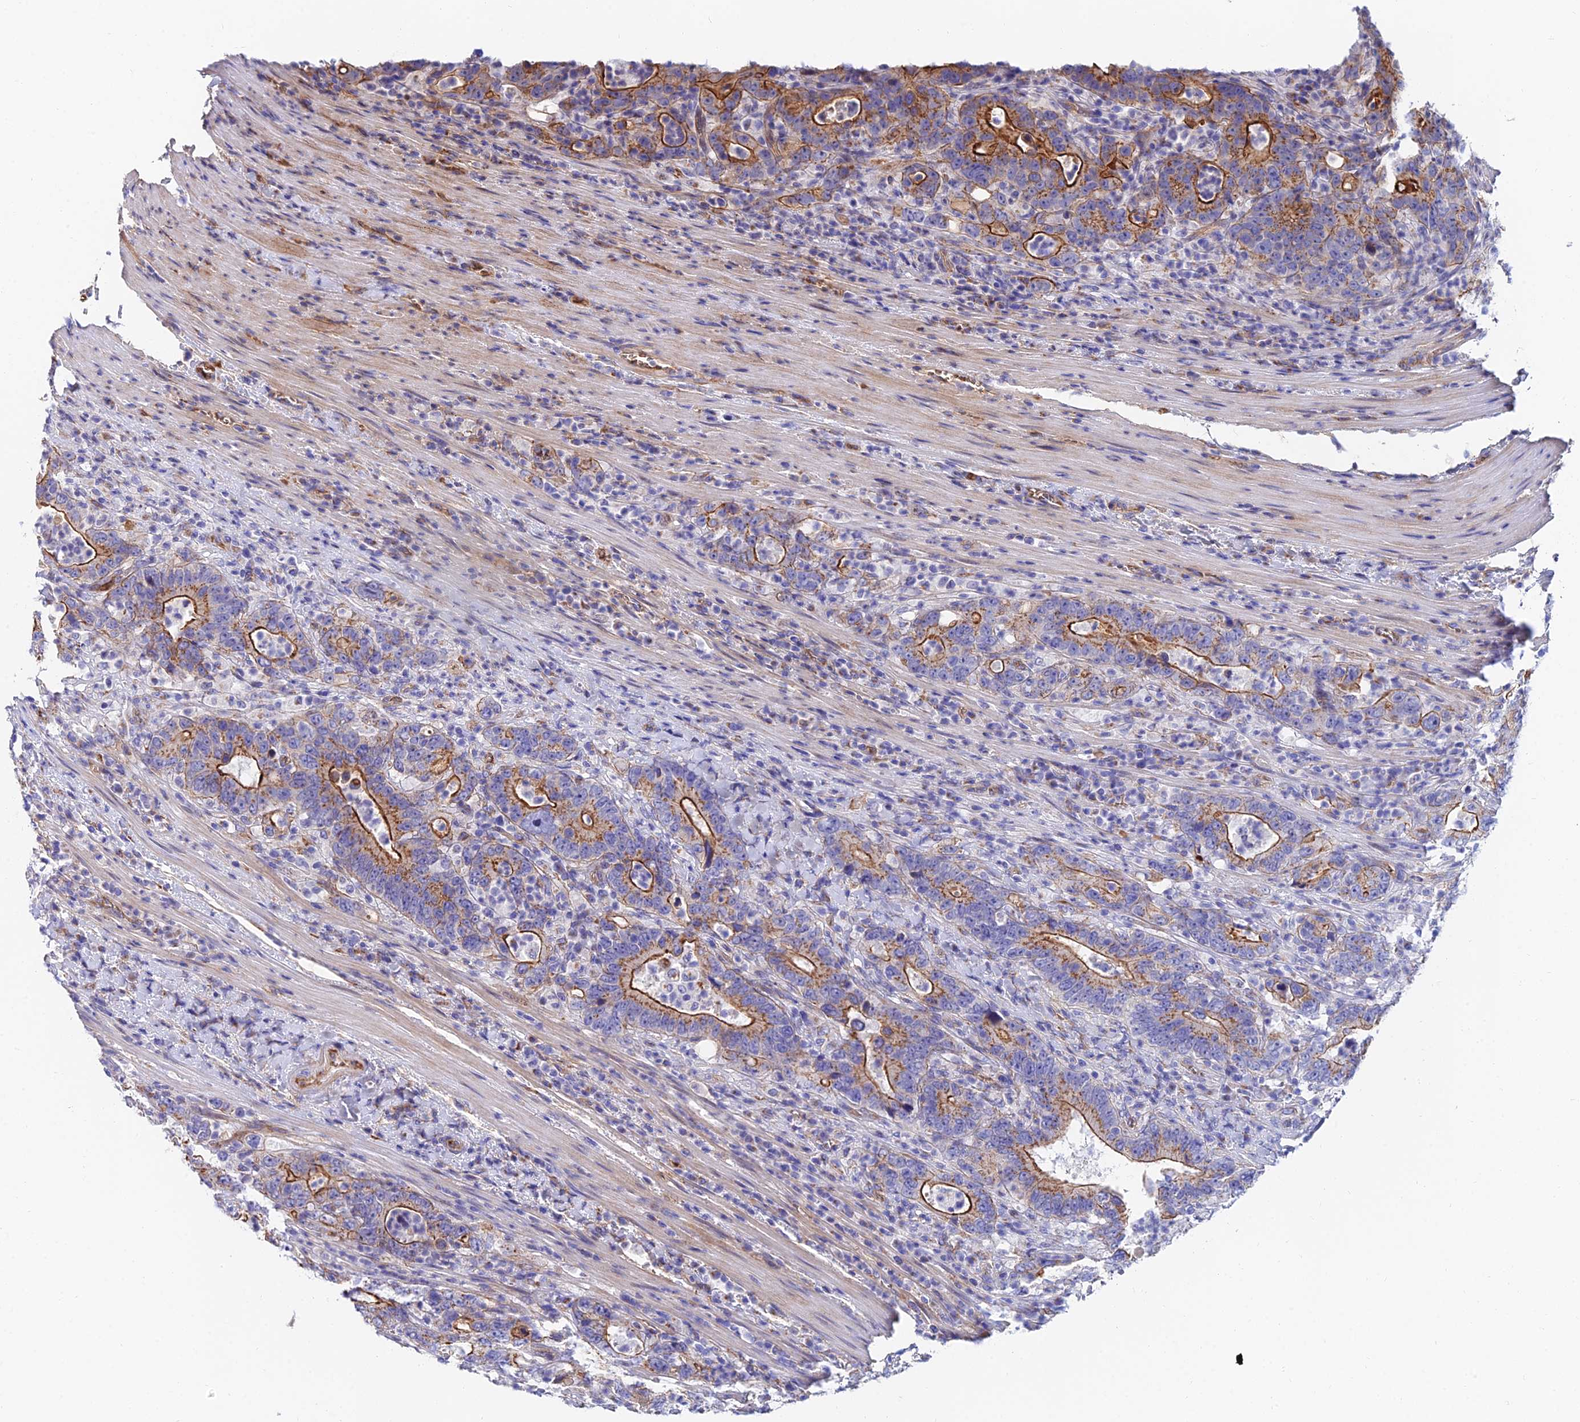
{"staining": {"intensity": "moderate", "quantity": "25%-75%", "location": "cytoplasmic/membranous"}, "tissue": "colorectal cancer", "cell_type": "Tumor cells", "image_type": "cancer", "snomed": [{"axis": "morphology", "description": "Adenocarcinoma, NOS"}, {"axis": "topography", "description": "Colon"}], "caption": "A medium amount of moderate cytoplasmic/membranous staining is seen in about 25%-75% of tumor cells in colorectal cancer (adenocarcinoma) tissue.", "gene": "ADGRF3", "patient": {"sex": "female", "age": 75}}